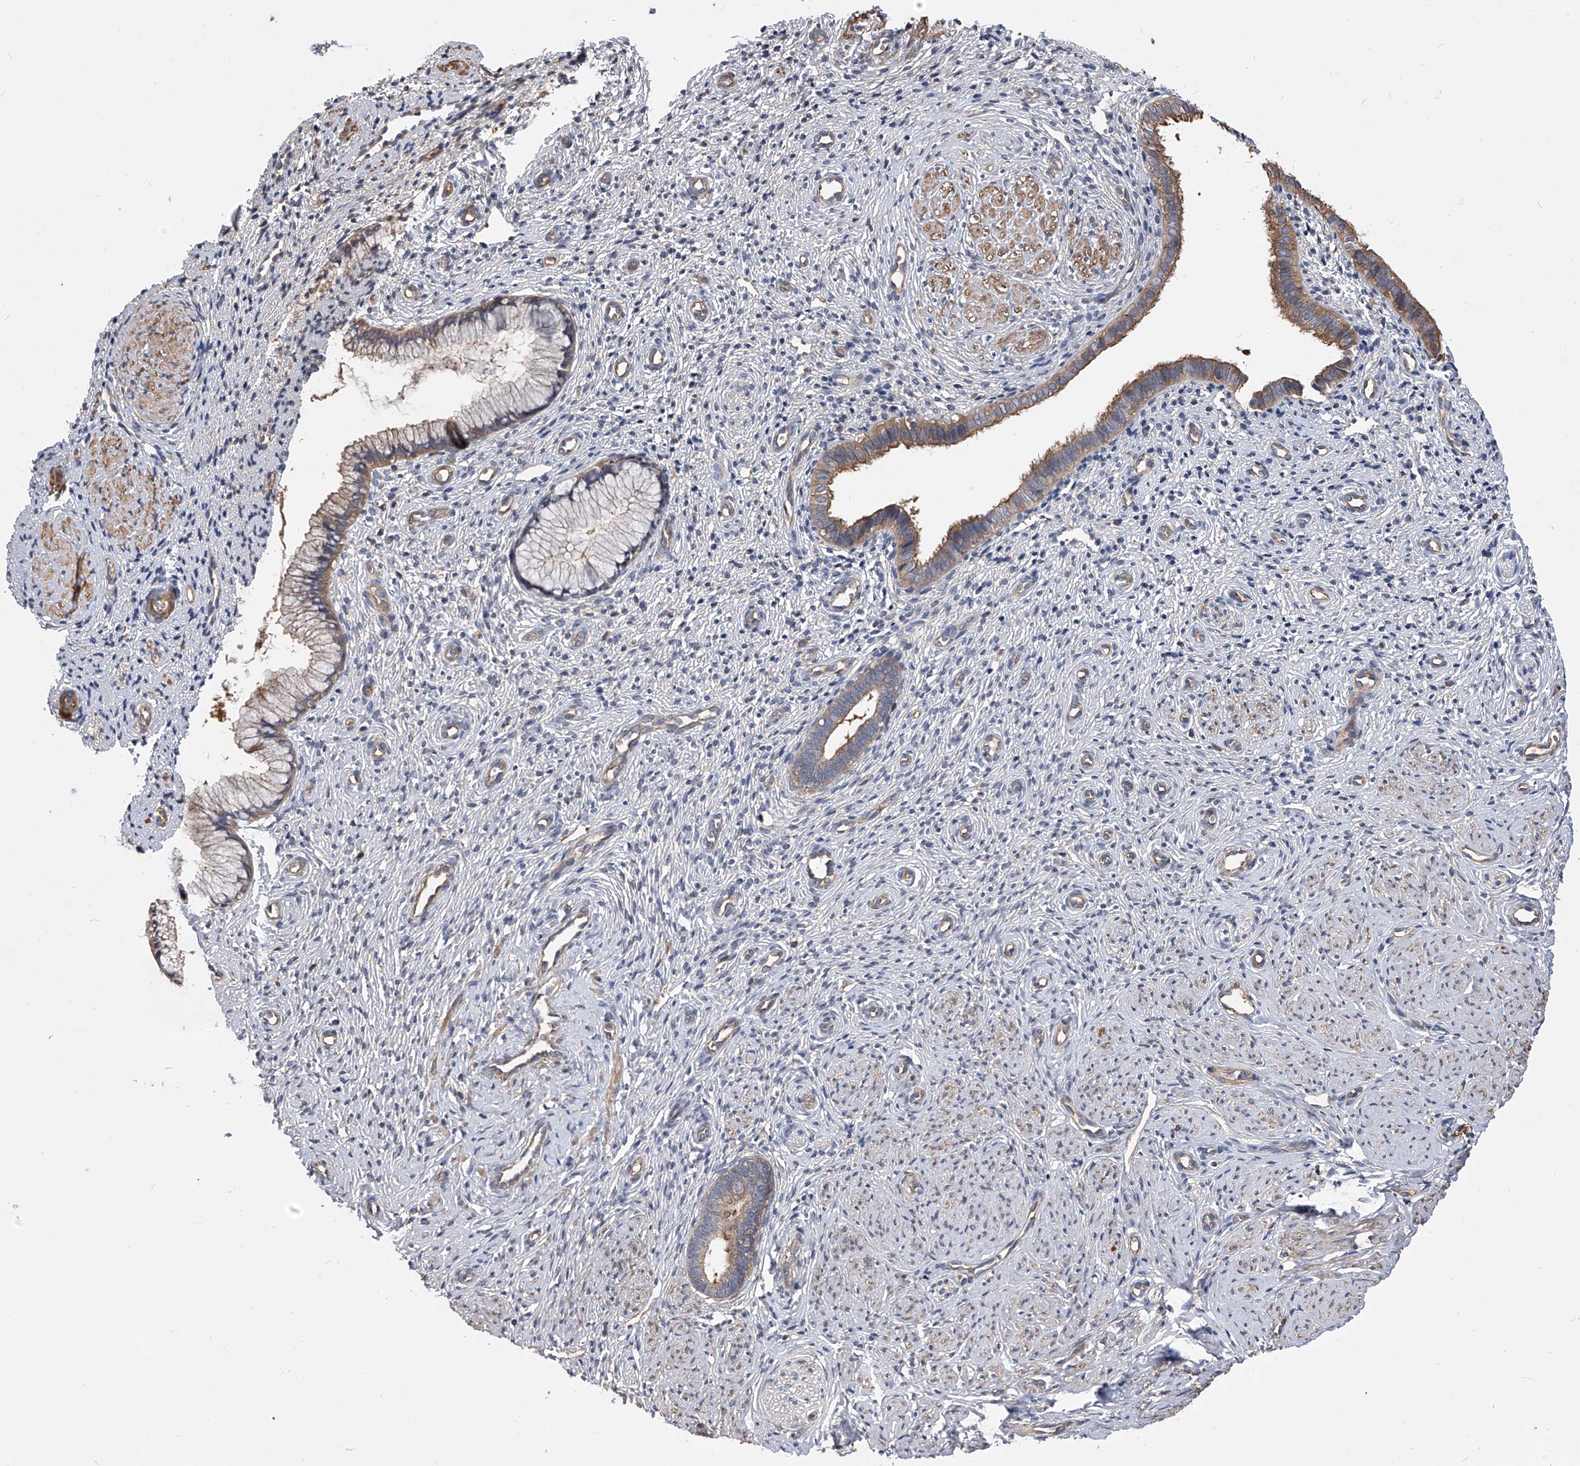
{"staining": {"intensity": "moderate", "quantity": ">75%", "location": "cytoplasmic/membranous"}, "tissue": "cervix", "cell_type": "Glandular cells", "image_type": "normal", "snomed": [{"axis": "morphology", "description": "Normal tissue, NOS"}, {"axis": "topography", "description": "Cervix"}], "caption": "Protein expression analysis of unremarkable human cervix reveals moderate cytoplasmic/membranous expression in about >75% of glandular cells.", "gene": "CUL7", "patient": {"sex": "female", "age": 27}}